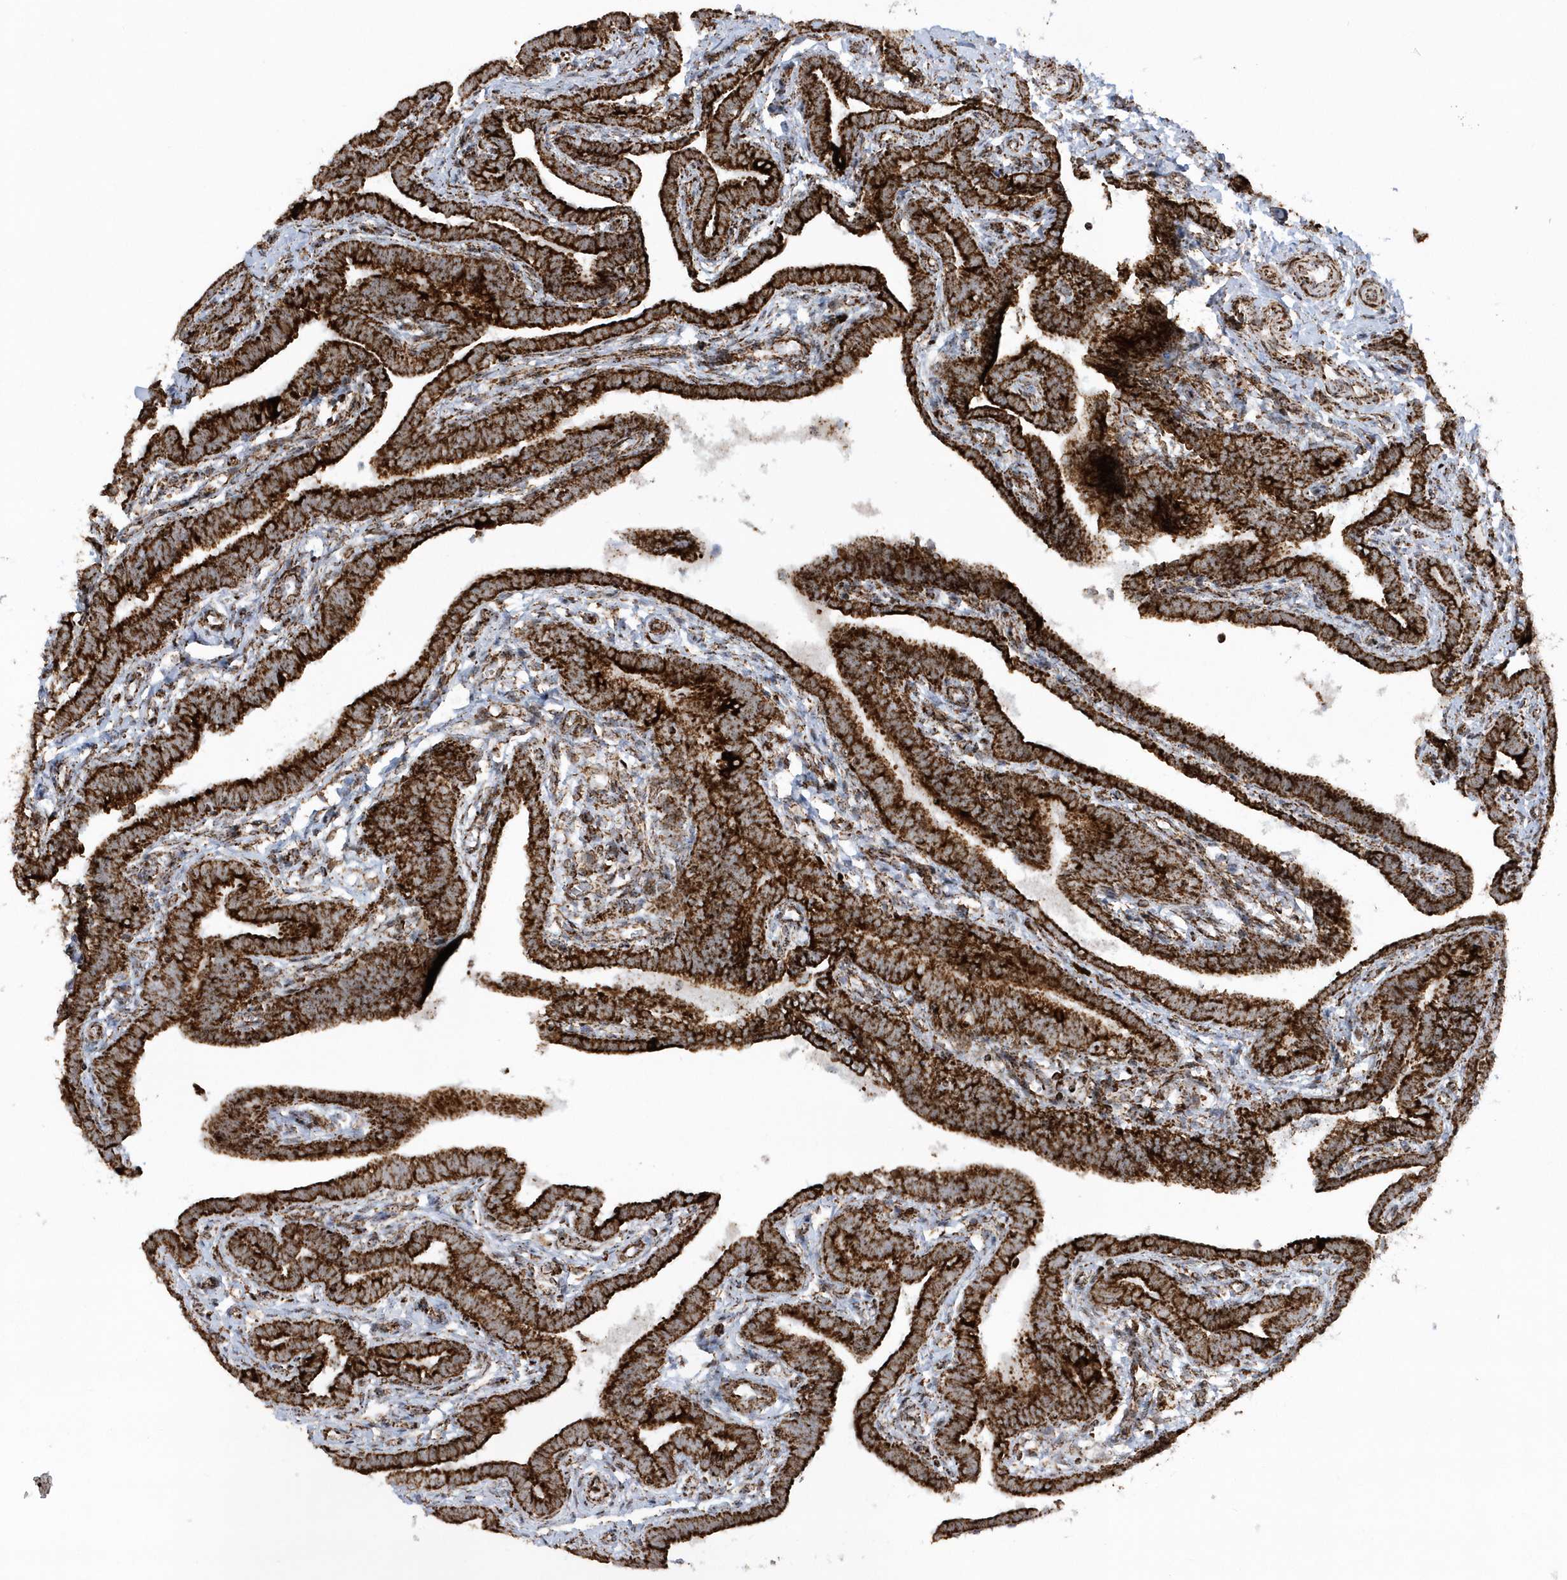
{"staining": {"intensity": "strong", "quantity": ">75%", "location": "cytoplasmic/membranous"}, "tissue": "fallopian tube", "cell_type": "Glandular cells", "image_type": "normal", "snomed": [{"axis": "morphology", "description": "Normal tissue, NOS"}, {"axis": "topography", "description": "Fallopian tube"}], "caption": "Glandular cells reveal strong cytoplasmic/membranous staining in about >75% of cells in normal fallopian tube. (DAB IHC with brightfield microscopy, high magnification).", "gene": "CRY2", "patient": {"sex": "female", "age": 36}}